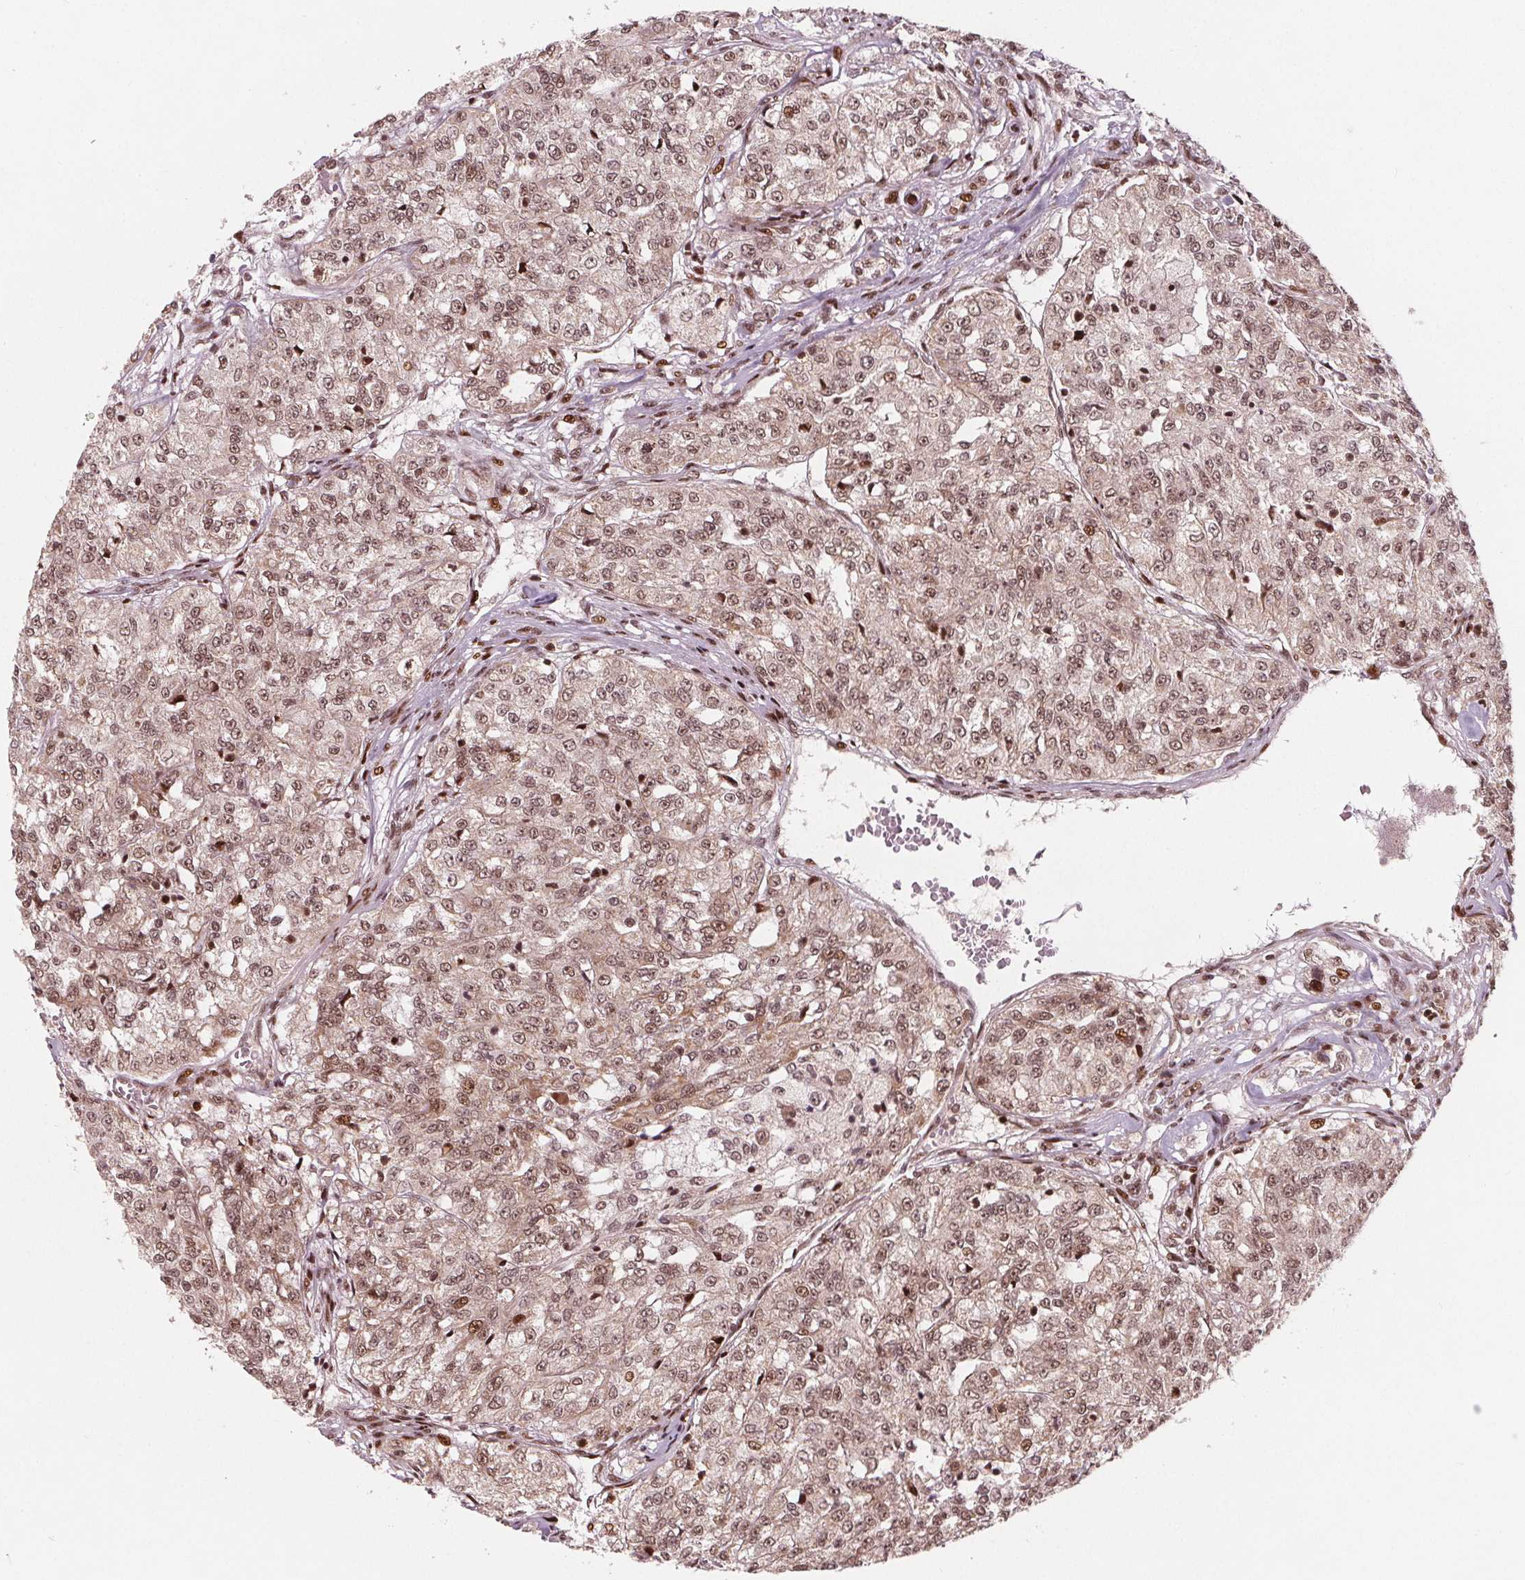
{"staining": {"intensity": "moderate", "quantity": ">75%", "location": "nuclear"}, "tissue": "renal cancer", "cell_type": "Tumor cells", "image_type": "cancer", "snomed": [{"axis": "morphology", "description": "Adenocarcinoma, NOS"}, {"axis": "topography", "description": "Kidney"}], "caption": "DAB immunohistochemical staining of adenocarcinoma (renal) reveals moderate nuclear protein staining in about >75% of tumor cells.", "gene": "SNRNP35", "patient": {"sex": "female", "age": 63}}